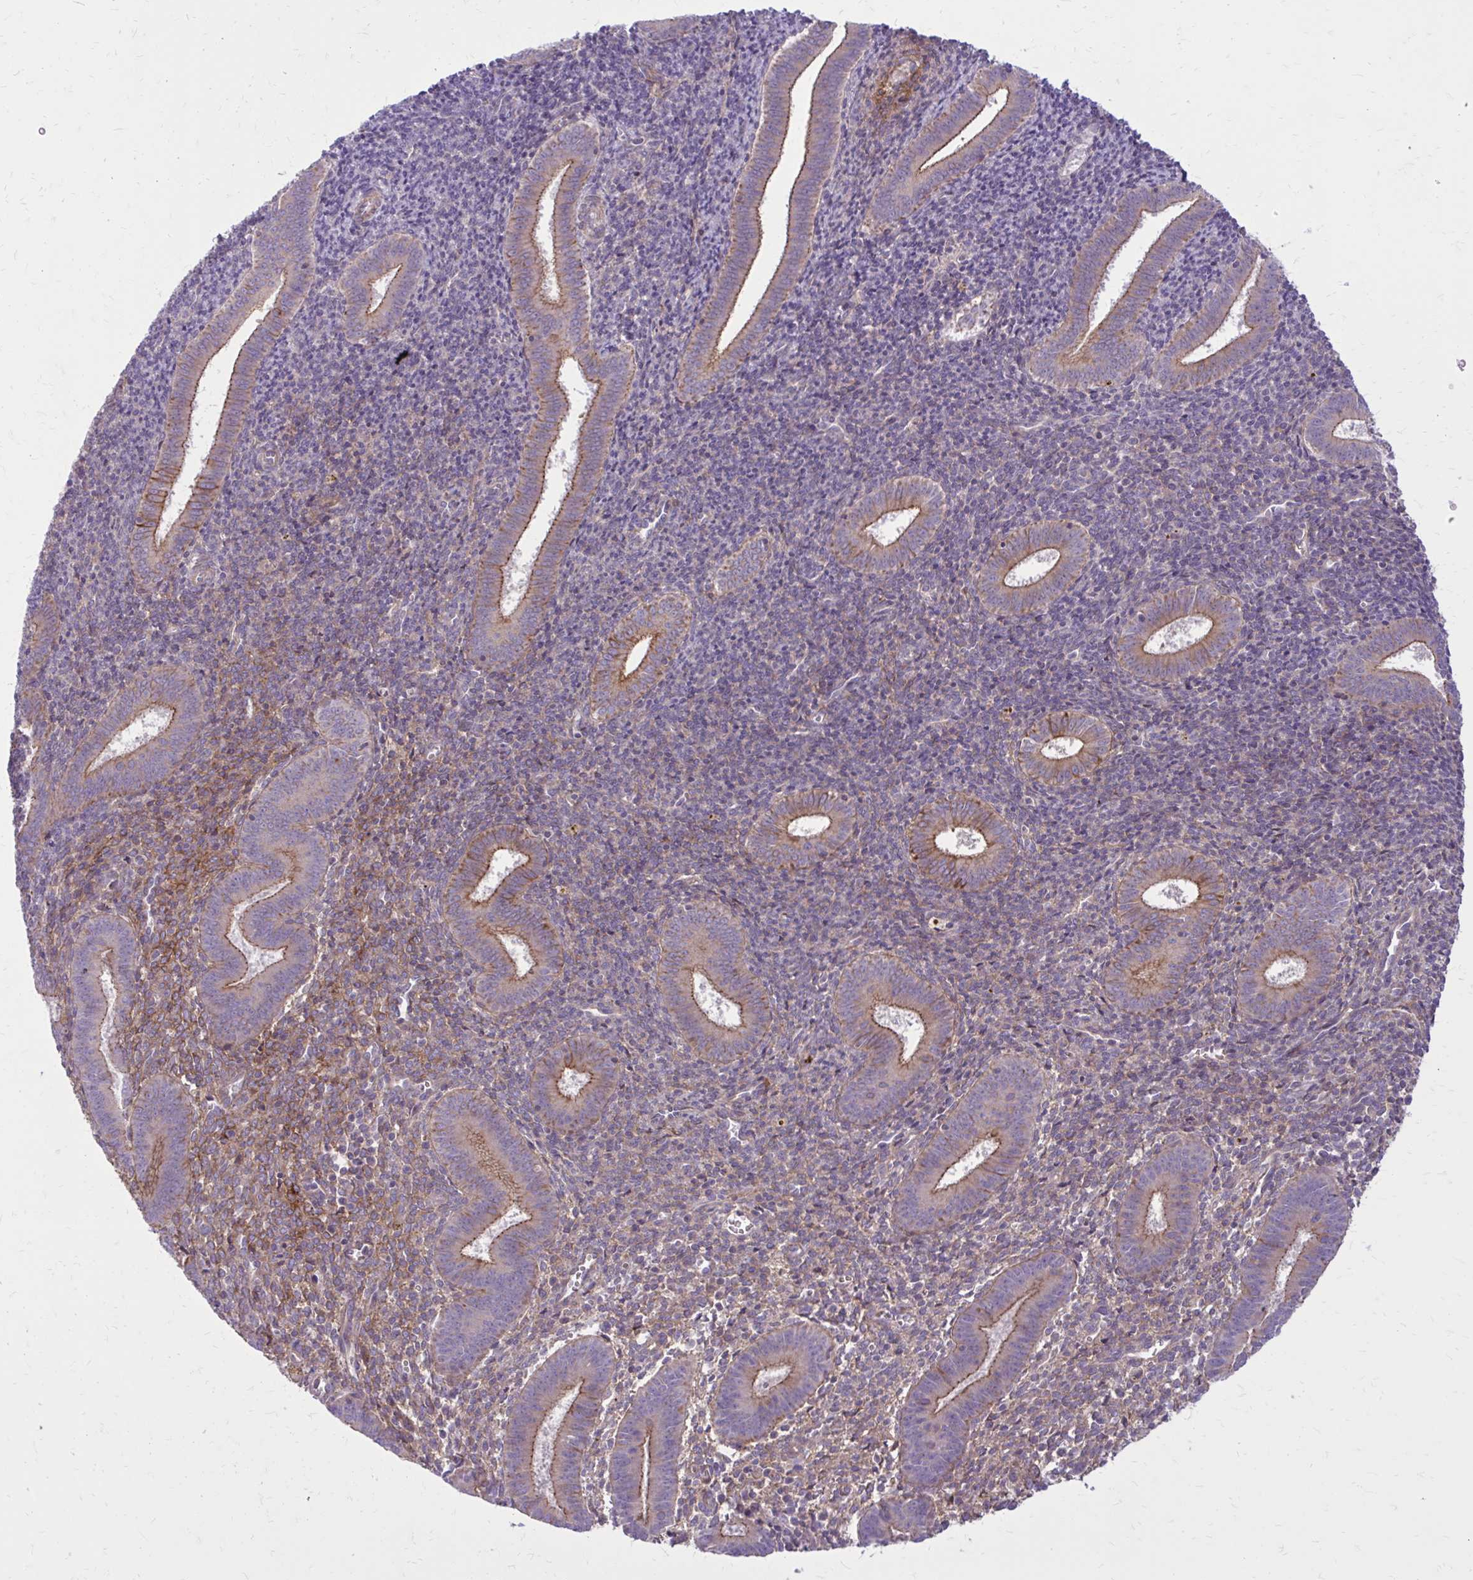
{"staining": {"intensity": "moderate", "quantity": "<25%", "location": "cytoplasmic/membranous"}, "tissue": "endometrium", "cell_type": "Cells in endometrial stroma", "image_type": "normal", "snomed": [{"axis": "morphology", "description": "Normal tissue, NOS"}, {"axis": "topography", "description": "Endometrium"}], "caption": "Endometrium stained with IHC demonstrates moderate cytoplasmic/membranous staining in approximately <25% of cells in endometrial stroma. Nuclei are stained in blue.", "gene": "FAP", "patient": {"sex": "female", "age": 25}}